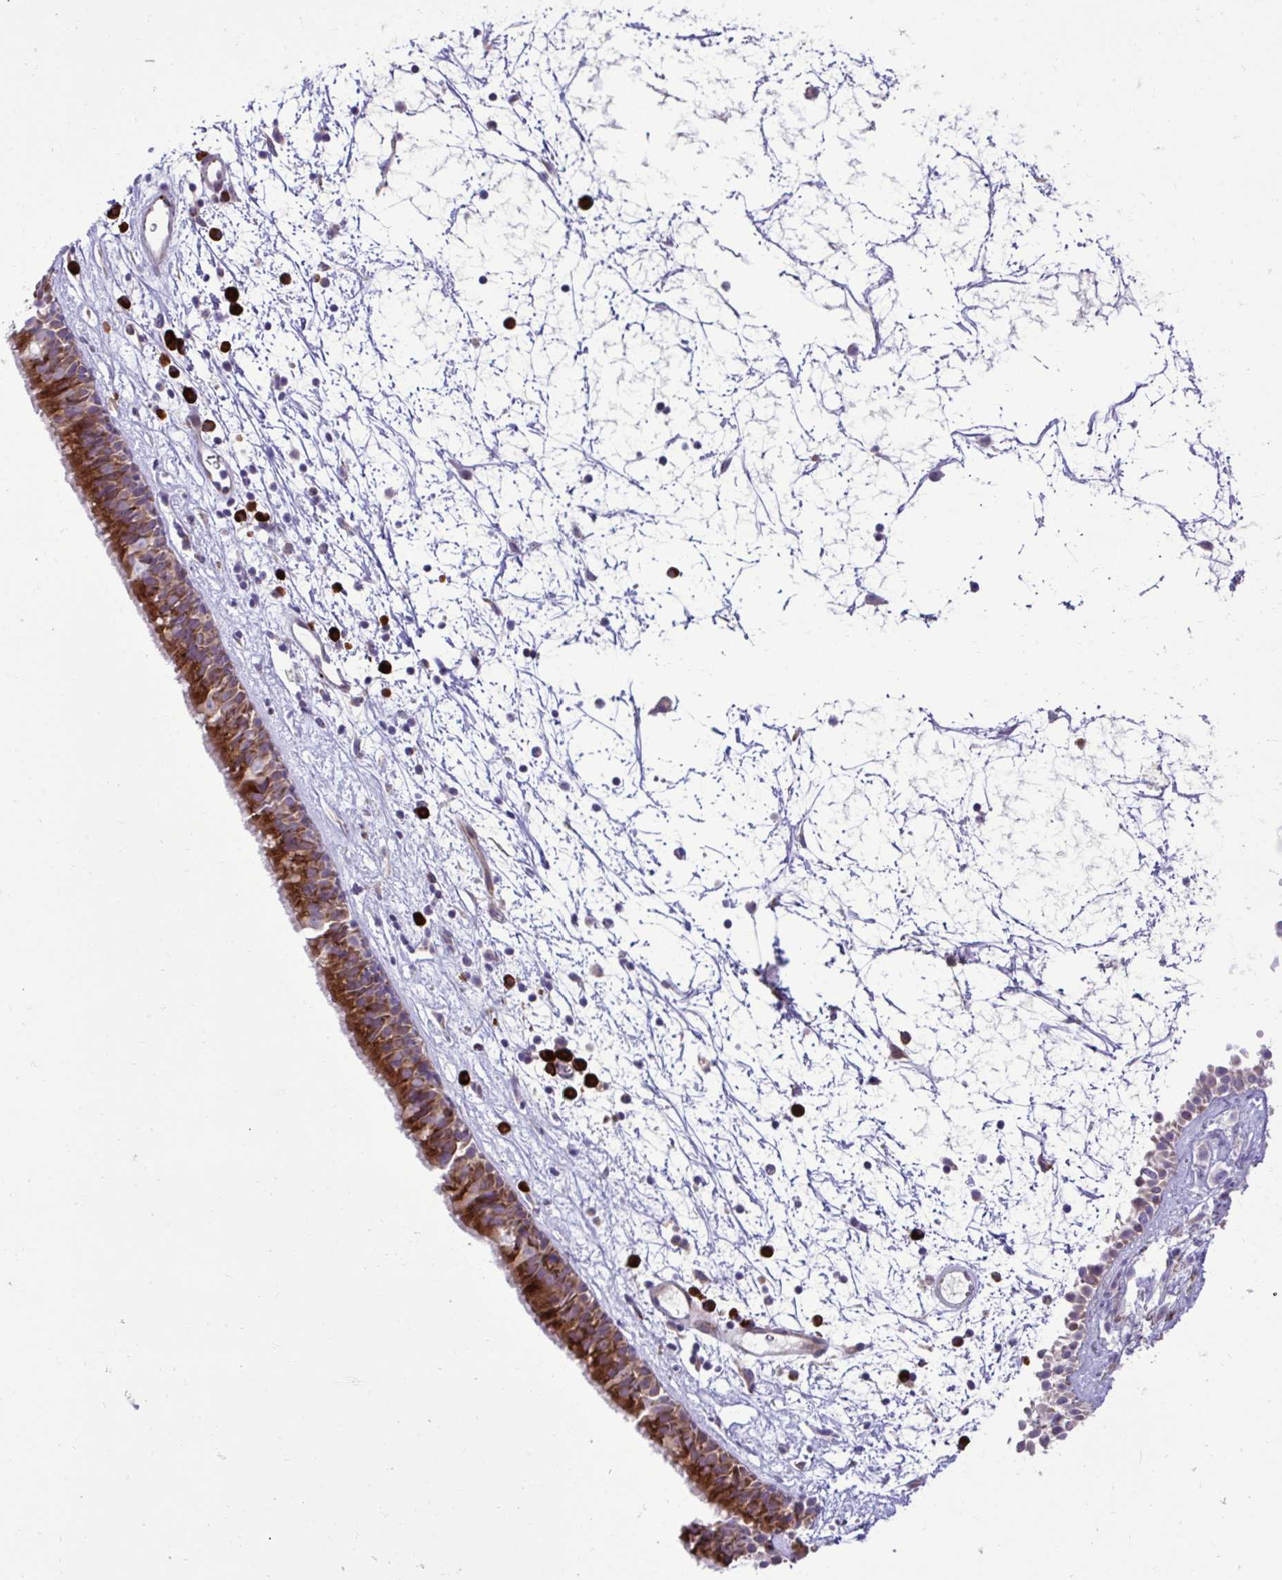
{"staining": {"intensity": "strong", "quantity": "25%-75%", "location": "cytoplasmic/membranous"}, "tissue": "nasopharynx", "cell_type": "Respiratory epithelial cells", "image_type": "normal", "snomed": [{"axis": "morphology", "description": "Normal tissue, NOS"}, {"axis": "topography", "description": "Nasopharynx"}], "caption": "Immunohistochemistry (DAB (3,3'-diaminobenzidine)) staining of benign nasopharynx shows strong cytoplasmic/membranous protein expression in approximately 25%-75% of respiratory epithelial cells.", "gene": "LIMS1", "patient": {"sex": "male", "age": 24}}